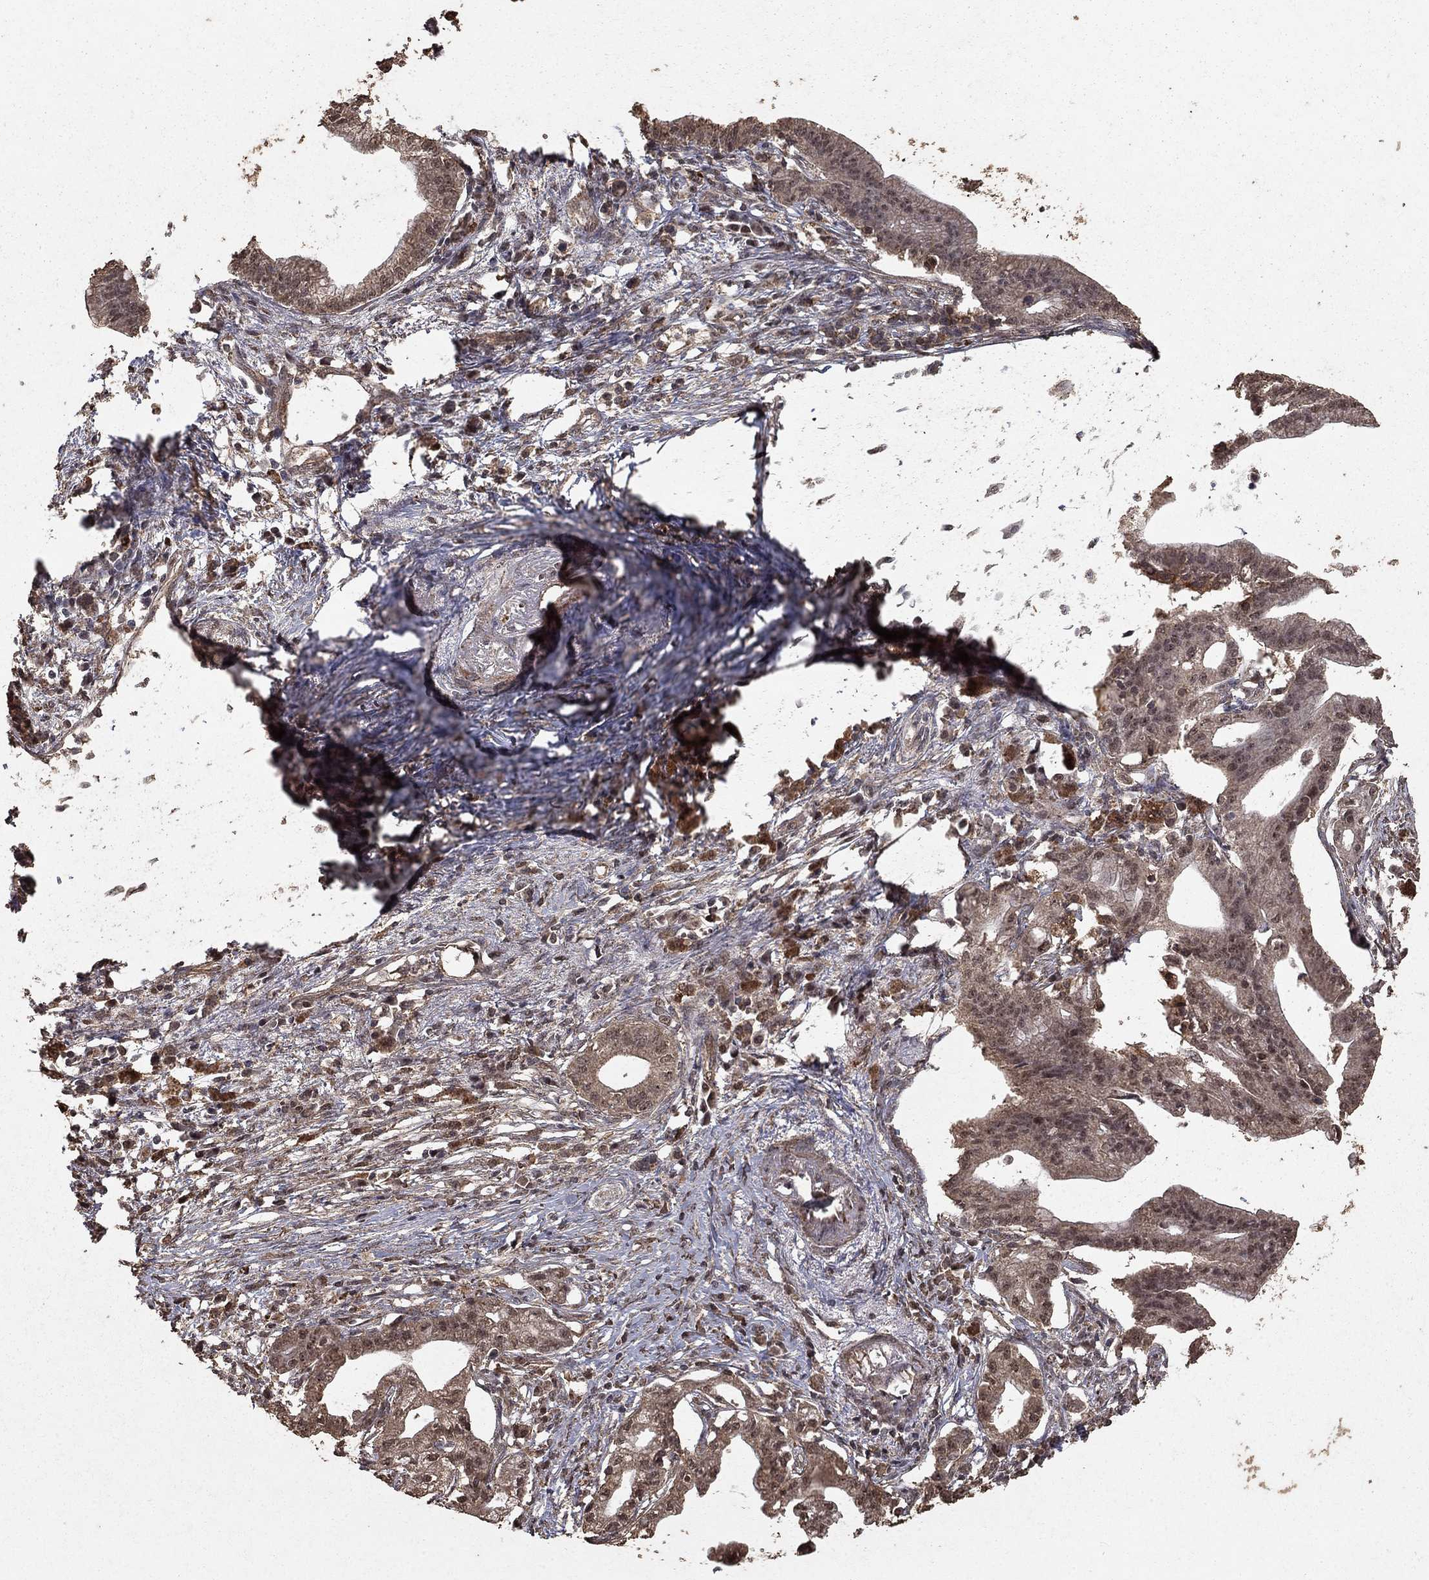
{"staining": {"intensity": "weak", "quantity": "25%-75%", "location": "cytoplasmic/membranous"}, "tissue": "pancreatic cancer", "cell_type": "Tumor cells", "image_type": "cancer", "snomed": [{"axis": "morphology", "description": "Normal tissue, NOS"}, {"axis": "morphology", "description": "Adenocarcinoma, NOS"}, {"axis": "topography", "description": "Pancreas"}], "caption": "Human adenocarcinoma (pancreatic) stained with a brown dye displays weak cytoplasmic/membranous positive positivity in approximately 25%-75% of tumor cells.", "gene": "PRDM1", "patient": {"sex": "female", "age": 58}}